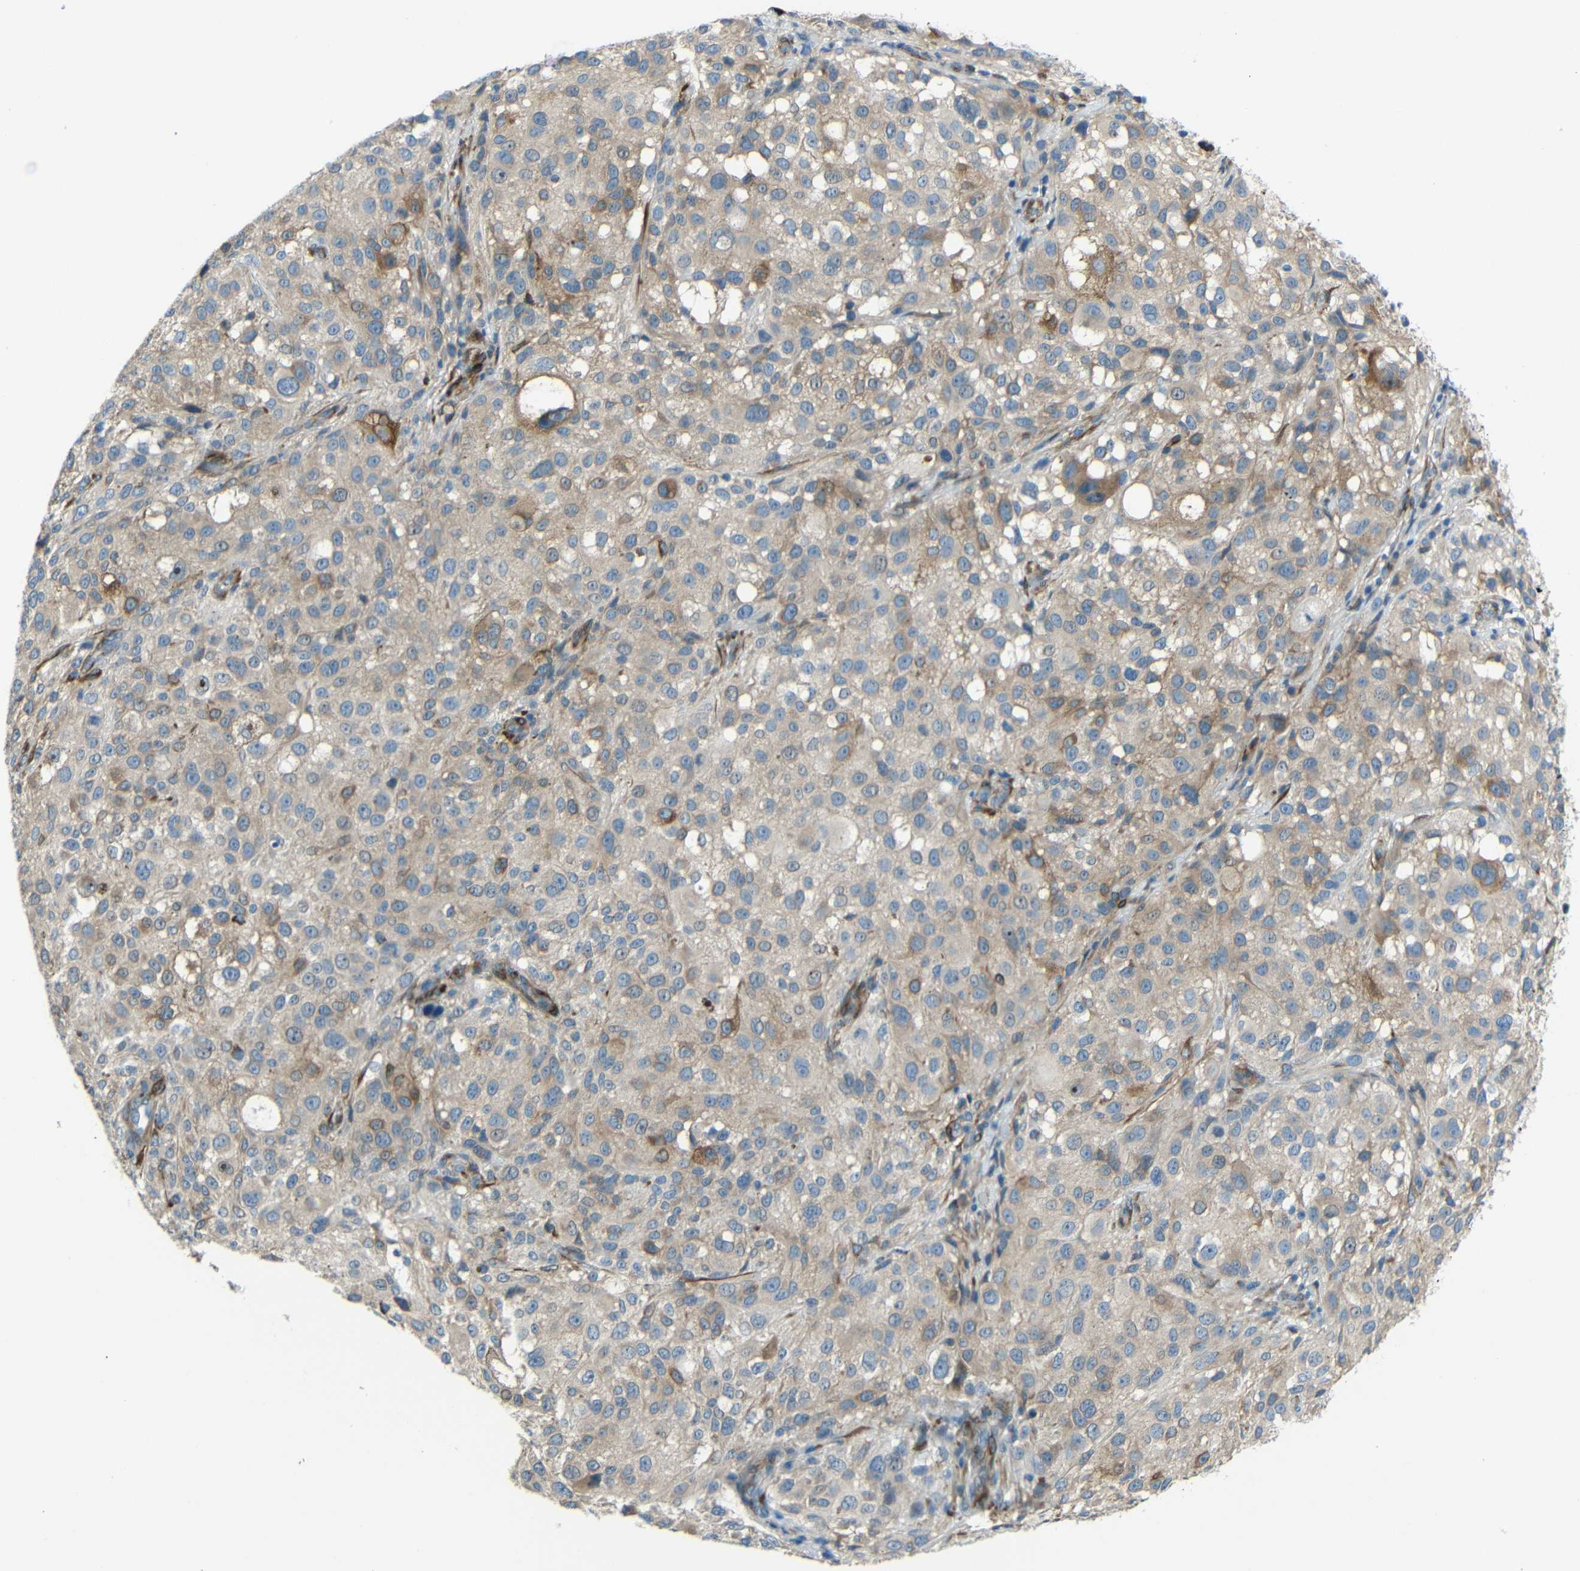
{"staining": {"intensity": "moderate", "quantity": "25%-75%", "location": "cytoplasmic/membranous"}, "tissue": "melanoma", "cell_type": "Tumor cells", "image_type": "cancer", "snomed": [{"axis": "morphology", "description": "Necrosis, NOS"}, {"axis": "morphology", "description": "Malignant melanoma, NOS"}, {"axis": "topography", "description": "Skin"}], "caption": "Immunohistochemical staining of melanoma demonstrates moderate cytoplasmic/membranous protein staining in about 25%-75% of tumor cells. (DAB IHC with brightfield microscopy, high magnification).", "gene": "DCLK1", "patient": {"sex": "female", "age": 87}}